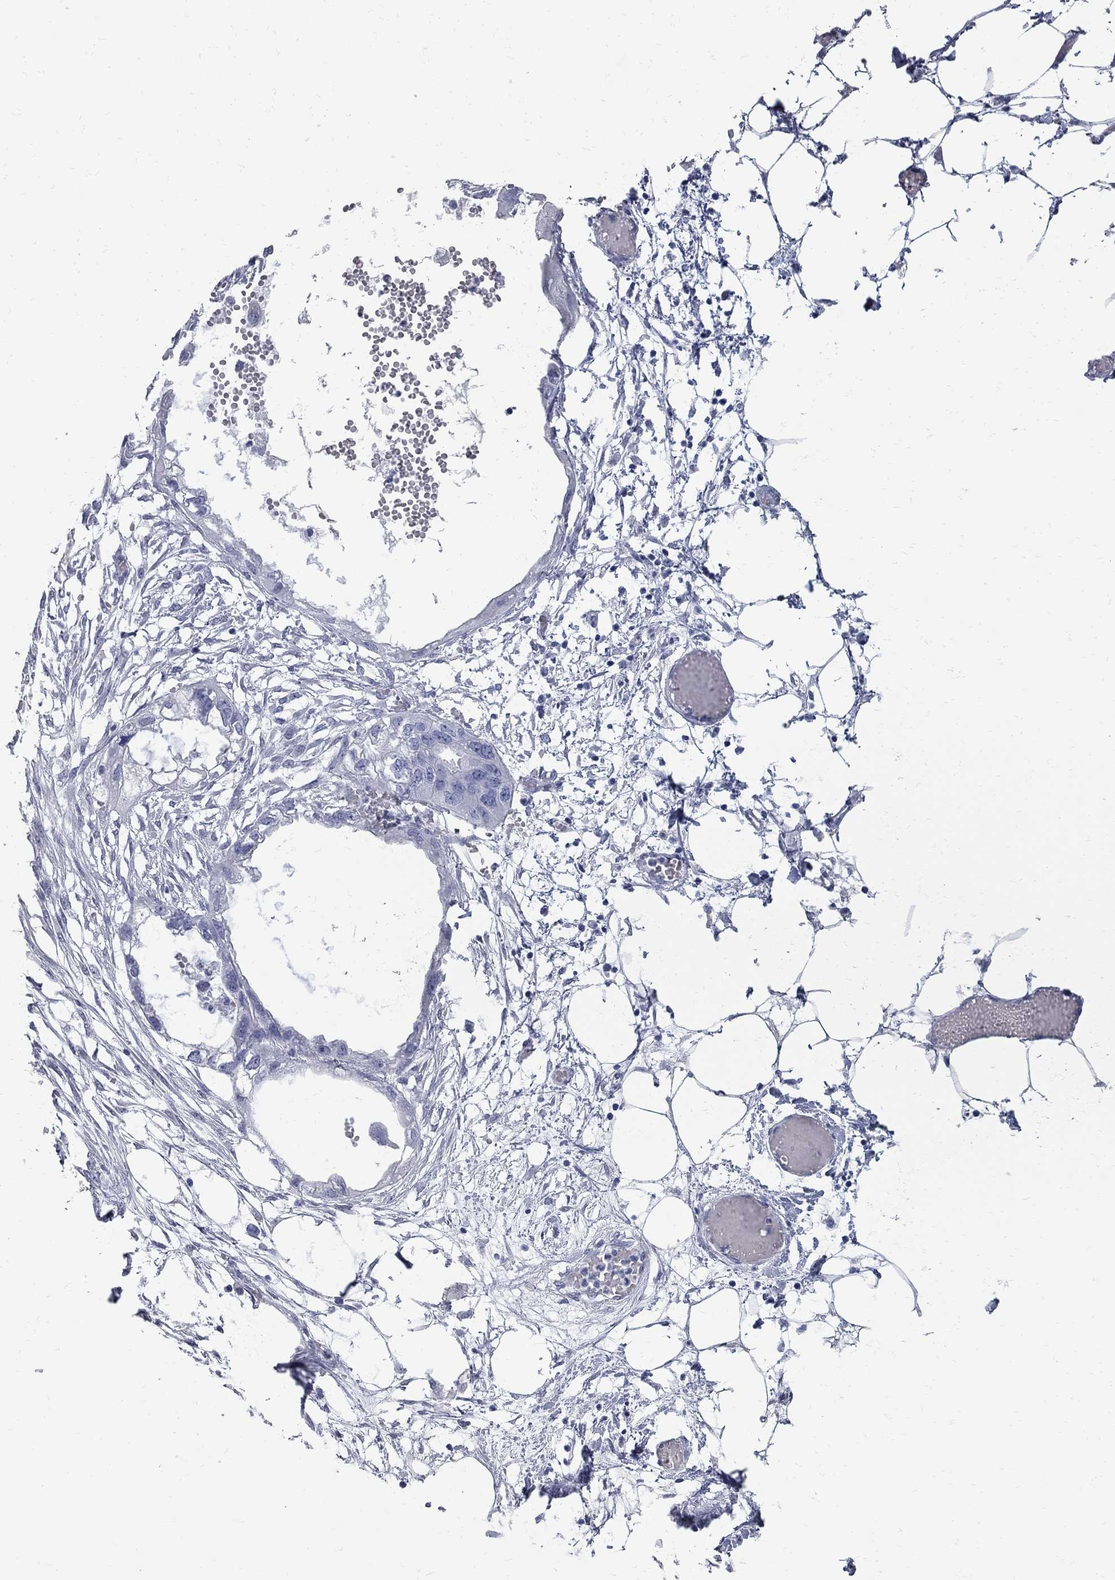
{"staining": {"intensity": "negative", "quantity": "none", "location": "none"}, "tissue": "endometrial cancer", "cell_type": "Tumor cells", "image_type": "cancer", "snomed": [{"axis": "morphology", "description": "Adenocarcinoma, NOS"}, {"axis": "morphology", "description": "Adenocarcinoma, metastatic, NOS"}, {"axis": "topography", "description": "Adipose tissue"}, {"axis": "topography", "description": "Endometrium"}], "caption": "Immunohistochemistry histopathology image of neoplastic tissue: endometrial metastatic adenocarcinoma stained with DAB (3,3'-diaminobenzidine) displays no significant protein expression in tumor cells.", "gene": "BPIFB1", "patient": {"sex": "female", "age": 67}}